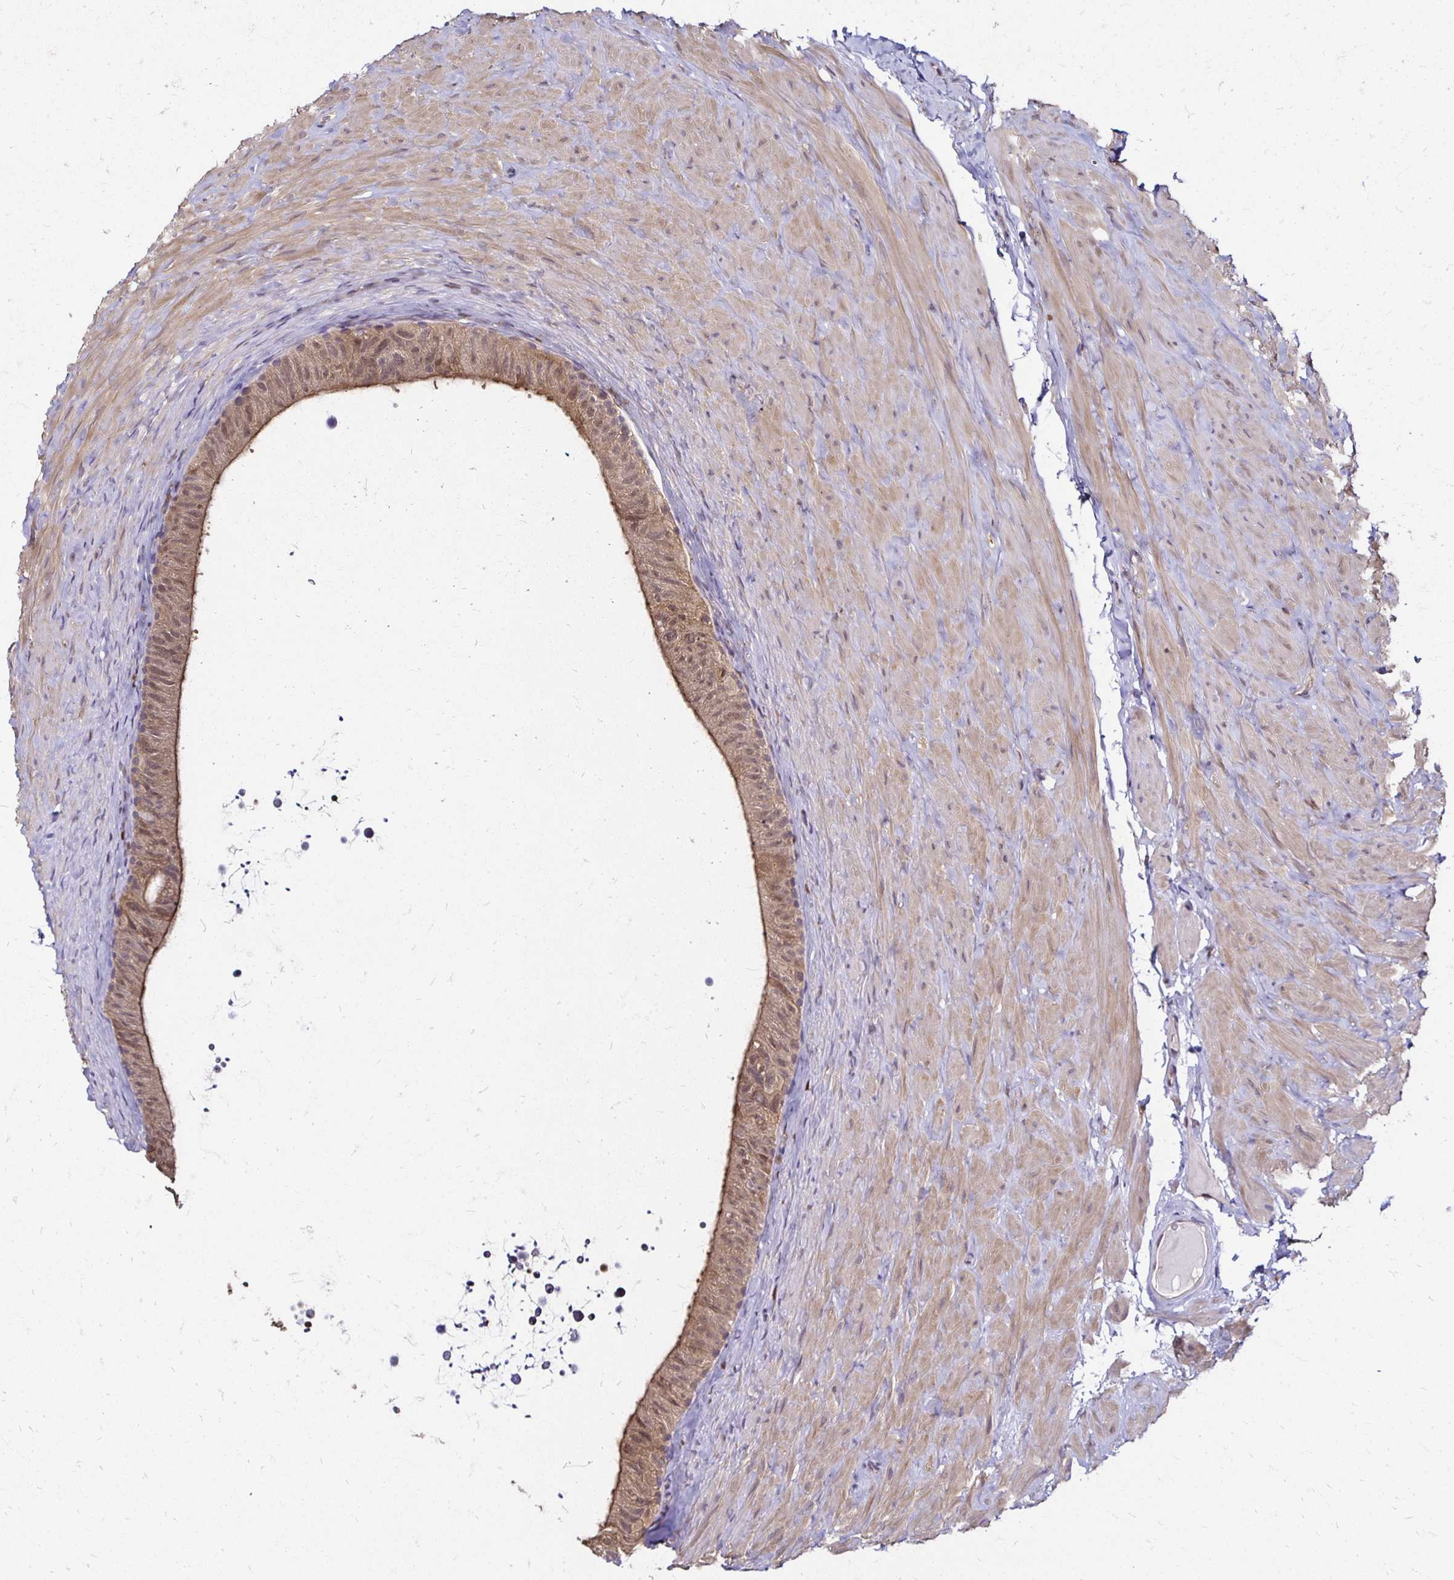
{"staining": {"intensity": "moderate", "quantity": "<25%", "location": "cytoplasmic/membranous"}, "tissue": "epididymis", "cell_type": "Glandular cells", "image_type": "normal", "snomed": [{"axis": "morphology", "description": "Normal tissue, NOS"}, {"axis": "topography", "description": "Epididymis, spermatic cord, NOS"}, {"axis": "topography", "description": "Epididymis"}], "caption": "Immunohistochemistry (DAB) staining of benign epididymis reveals moderate cytoplasmic/membranous protein positivity in approximately <25% of glandular cells.", "gene": "TXN", "patient": {"sex": "male", "age": 31}}